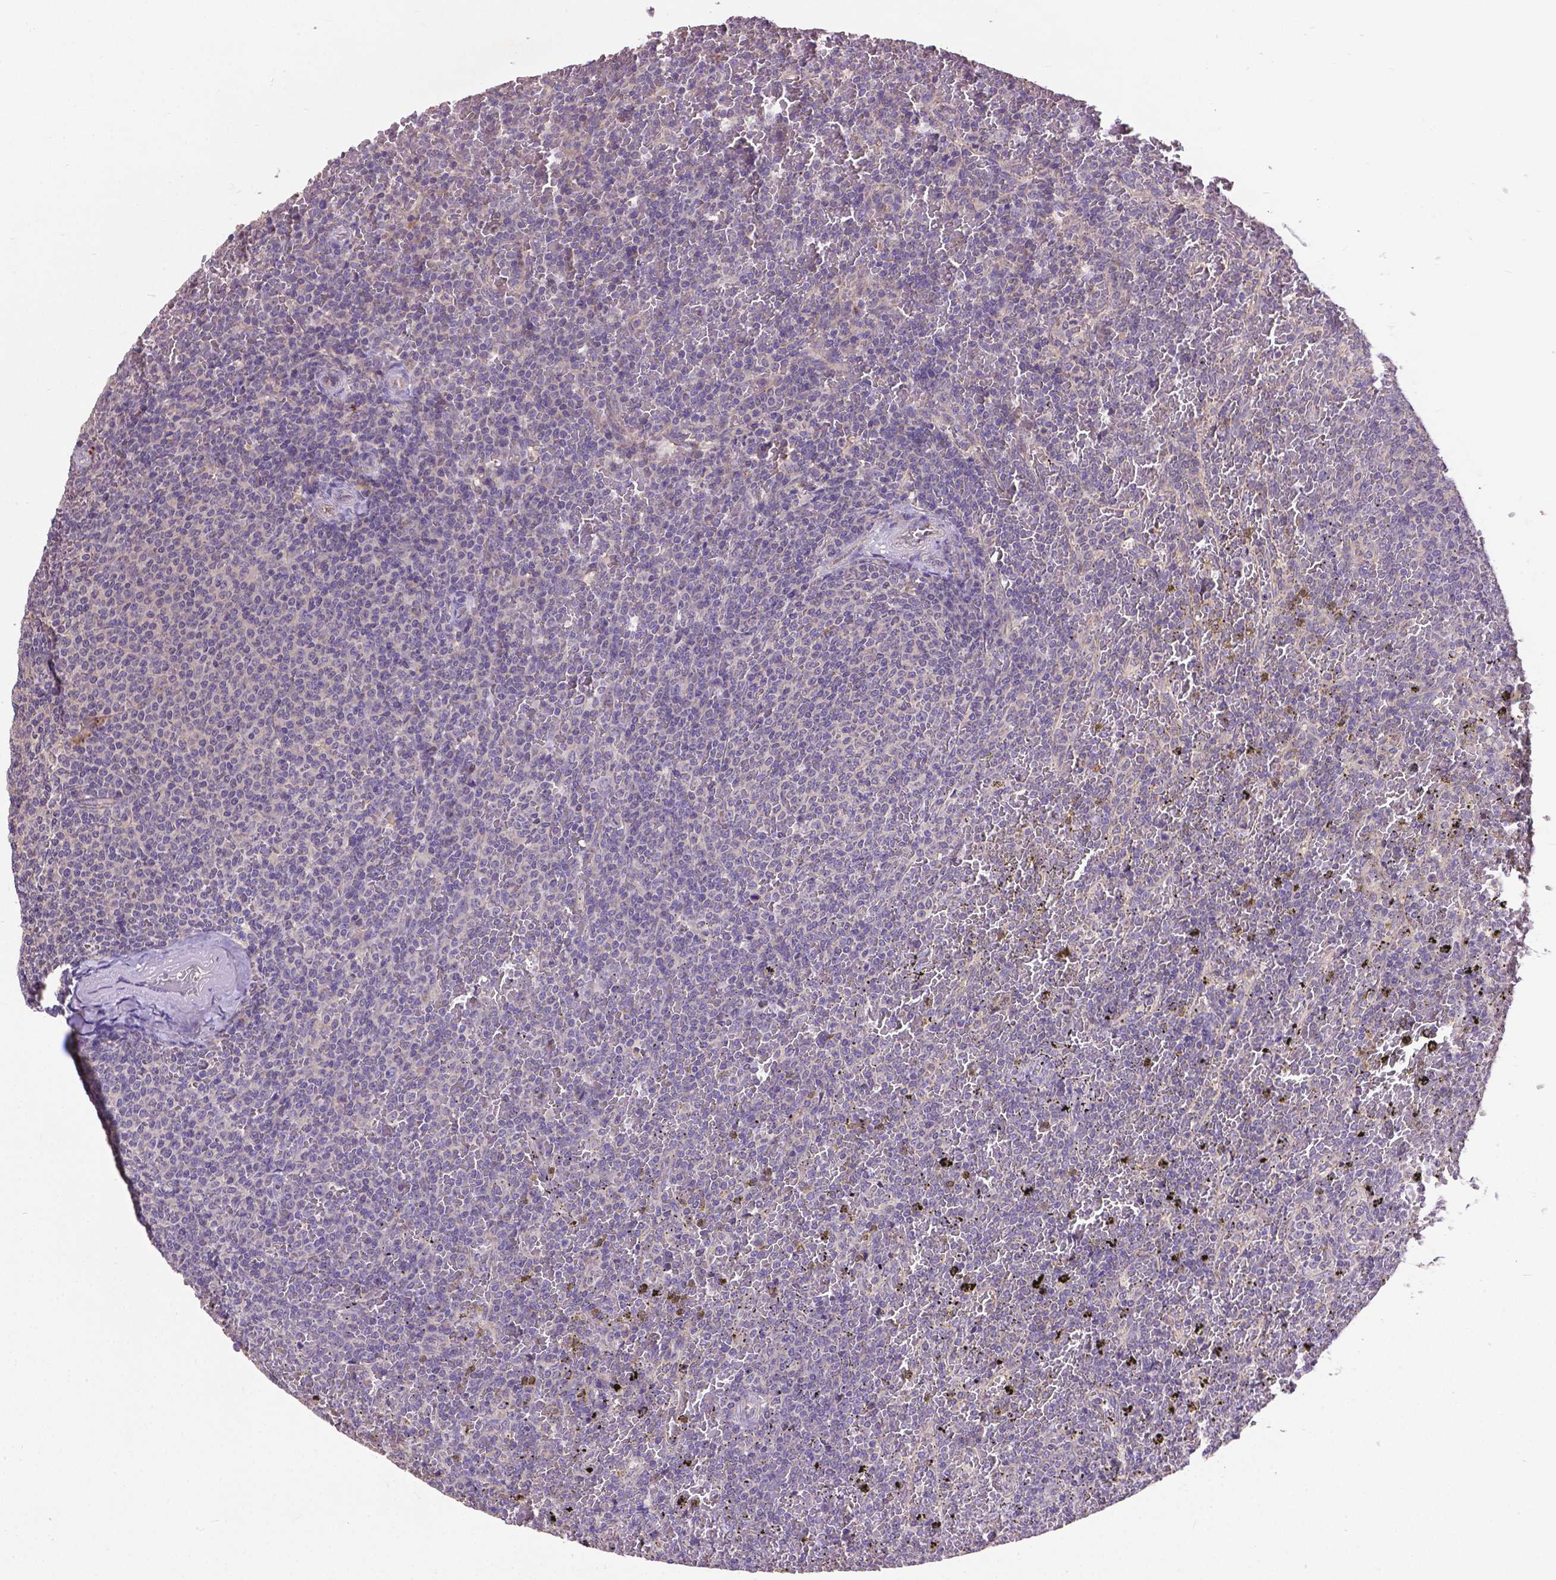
{"staining": {"intensity": "negative", "quantity": "none", "location": "none"}, "tissue": "lymphoma", "cell_type": "Tumor cells", "image_type": "cancer", "snomed": [{"axis": "morphology", "description": "Malignant lymphoma, non-Hodgkin's type, Low grade"}, {"axis": "topography", "description": "Spleen"}], "caption": "Tumor cells are negative for brown protein staining in malignant lymphoma, non-Hodgkin's type (low-grade). Nuclei are stained in blue.", "gene": "ZNF337", "patient": {"sex": "female", "age": 77}}